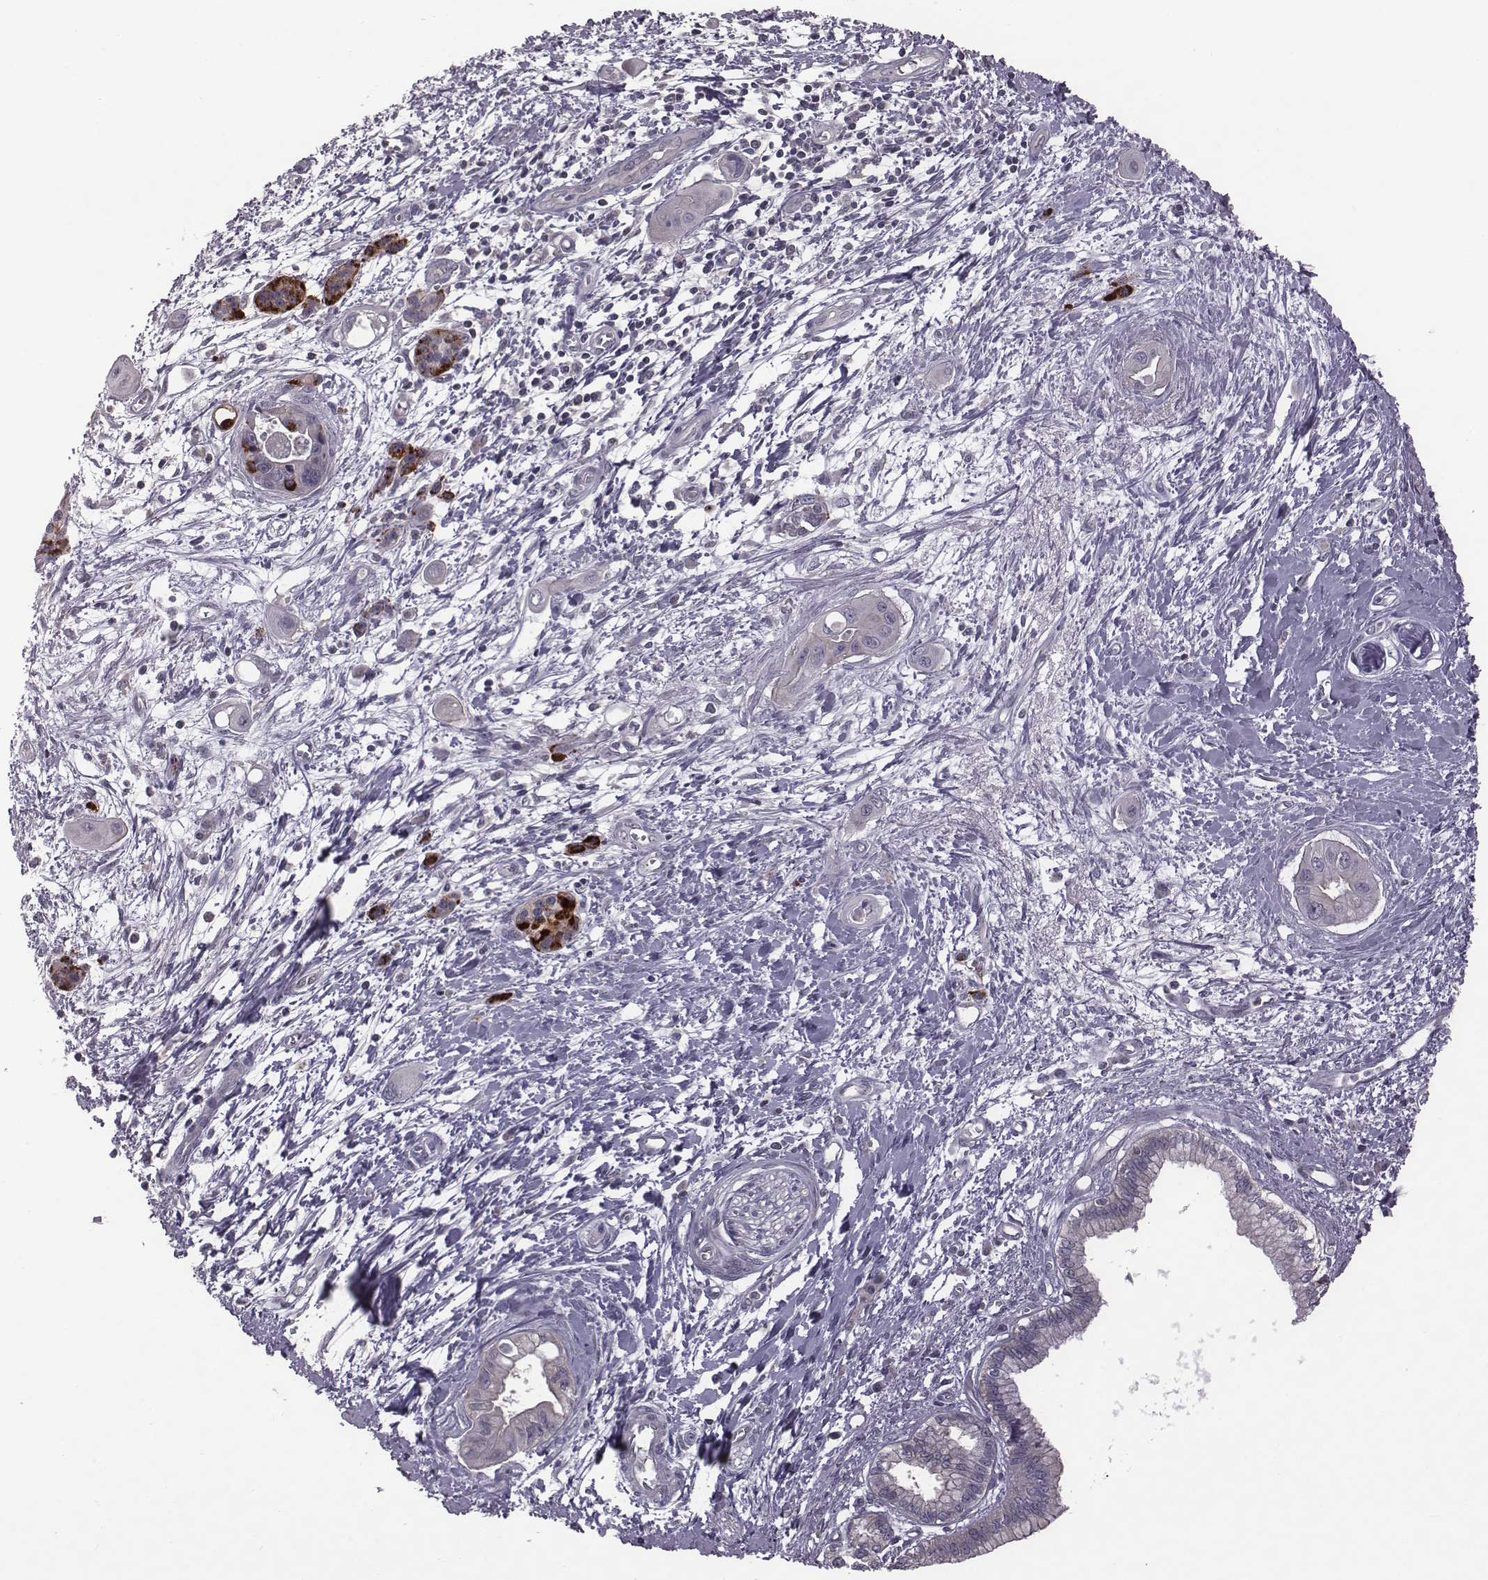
{"staining": {"intensity": "moderate", "quantity": "<25%", "location": "cytoplasmic/membranous"}, "tissue": "pancreatic cancer", "cell_type": "Tumor cells", "image_type": "cancer", "snomed": [{"axis": "morphology", "description": "Adenocarcinoma, NOS"}, {"axis": "topography", "description": "Pancreas"}], "caption": "Immunohistochemistry (IHC) (DAB) staining of pancreatic adenocarcinoma shows moderate cytoplasmic/membranous protein positivity in approximately <25% of tumor cells.", "gene": "BICDL1", "patient": {"sex": "male", "age": 60}}